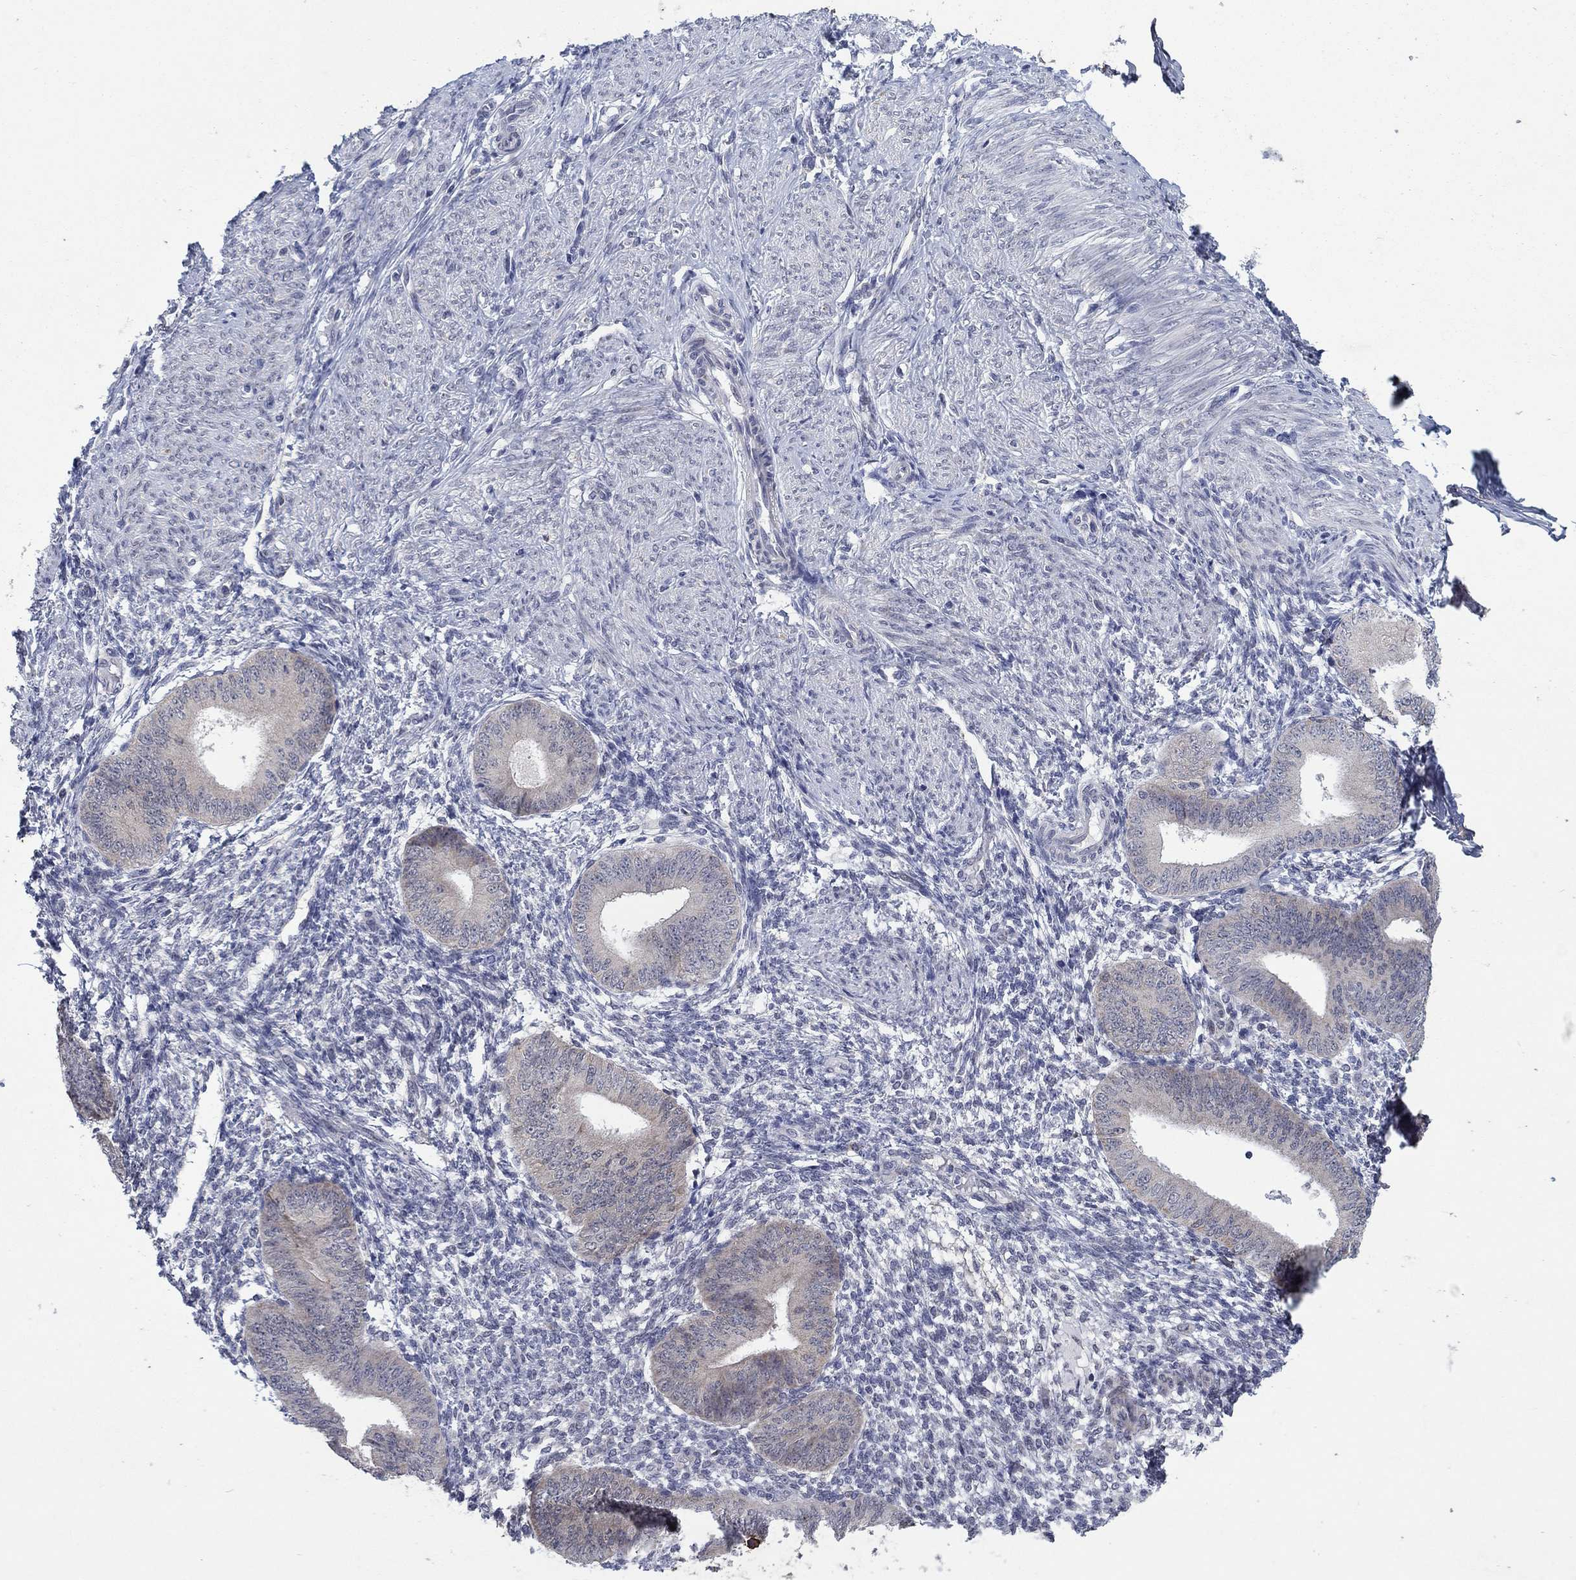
{"staining": {"intensity": "negative", "quantity": "none", "location": "none"}, "tissue": "endometrium", "cell_type": "Cells in endometrial stroma", "image_type": "normal", "snomed": [{"axis": "morphology", "description": "Normal tissue, NOS"}, {"axis": "topography", "description": "Endometrium"}], "caption": "IHC histopathology image of normal endometrium stained for a protein (brown), which exhibits no staining in cells in endometrial stroma.", "gene": "SDC1", "patient": {"sex": "female", "age": 47}}